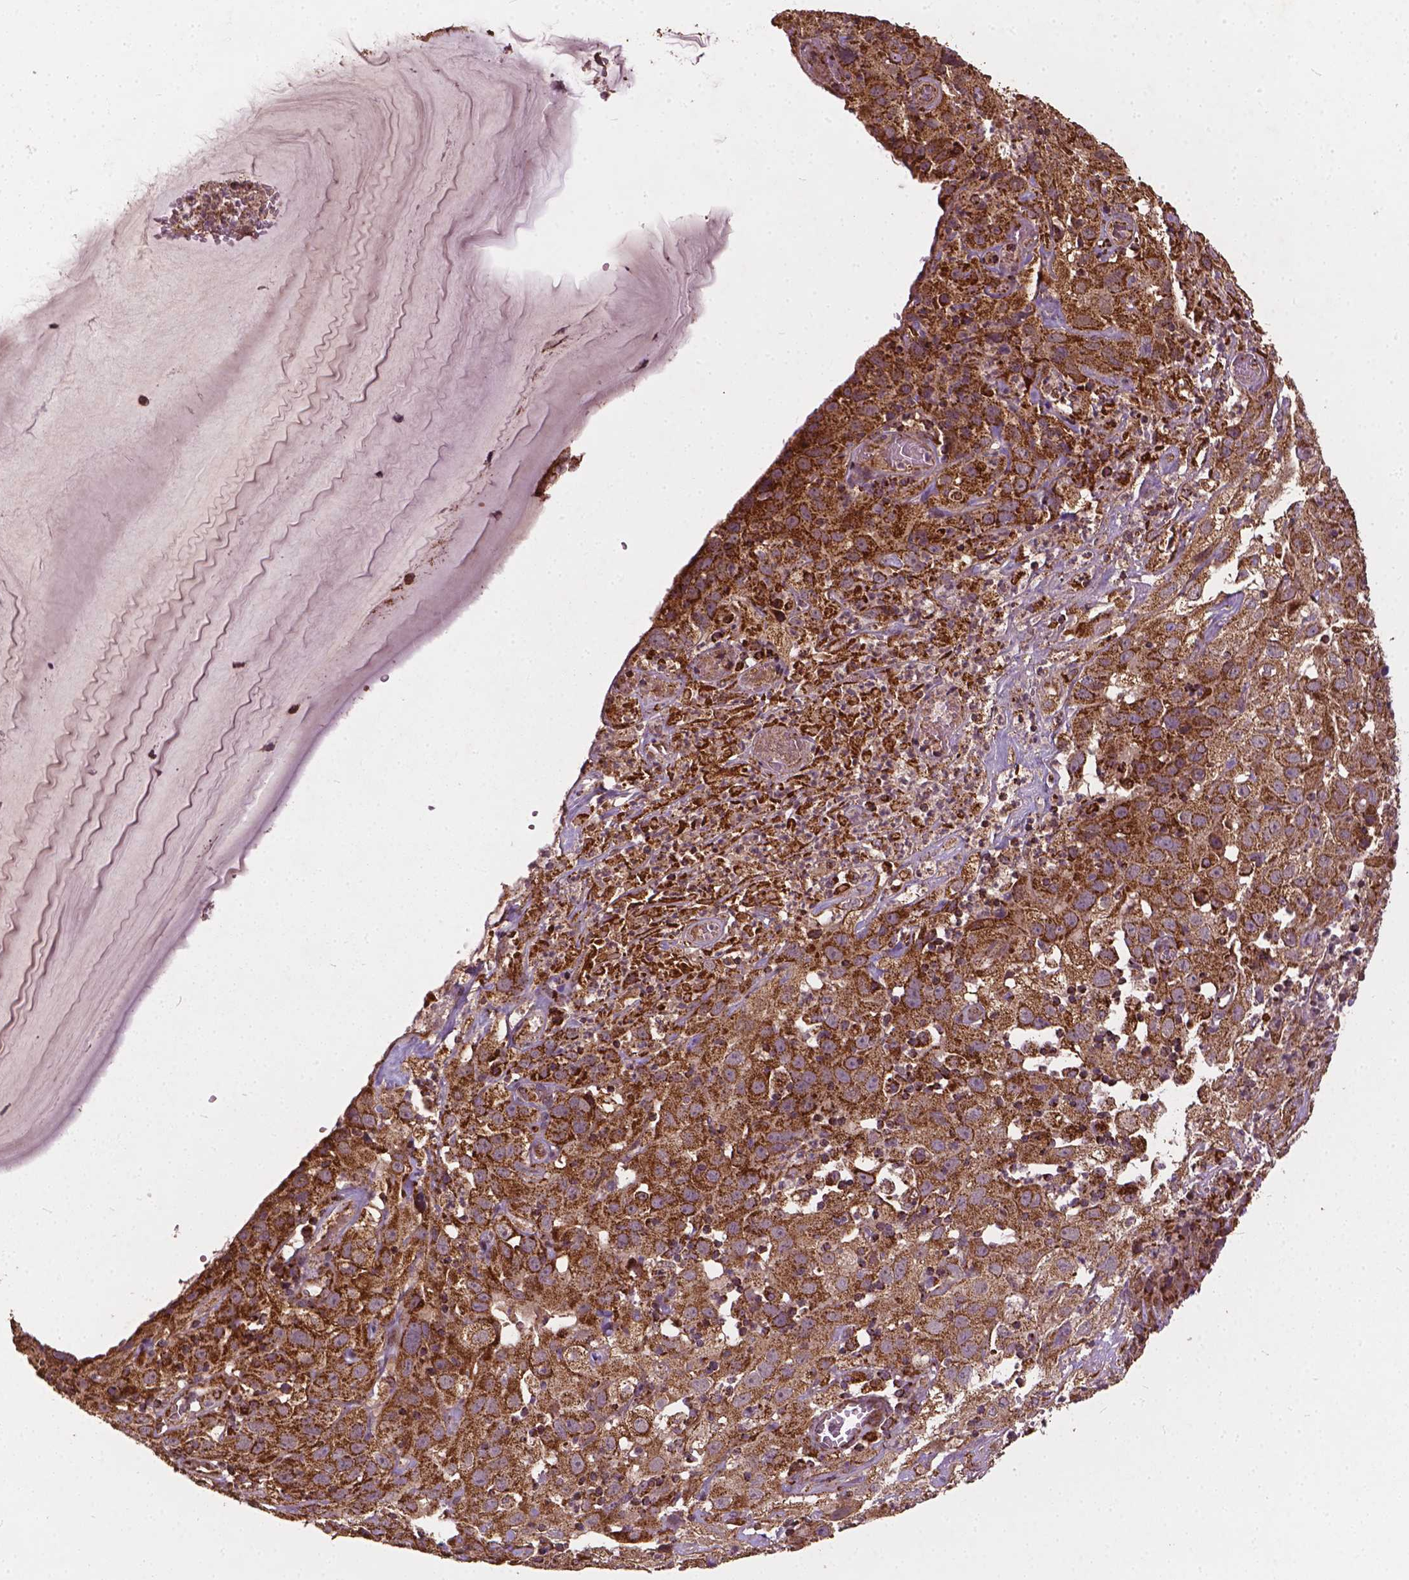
{"staining": {"intensity": "strong", "quantity": ">75%", "location": "cytoplasmic/membranous"}, "tissue": "cervical cancer", "cell_type": "Tumor cells", "image_type": "cancer", "snomed": [{"axis": "morphology", "description": "Squamous cell carcinoma, NOS"}, {"axis": "topography", "description": "Cervix"}], "caption": "About >75% of tumor cells in squamous cell carcinoma (cervical) display strong cytoplasmic/membranous protein positivity as visualized by brown immunohistochemical staining.", "gene": "UBXN2A", "patient": {"sex": "female", "age": 32}}